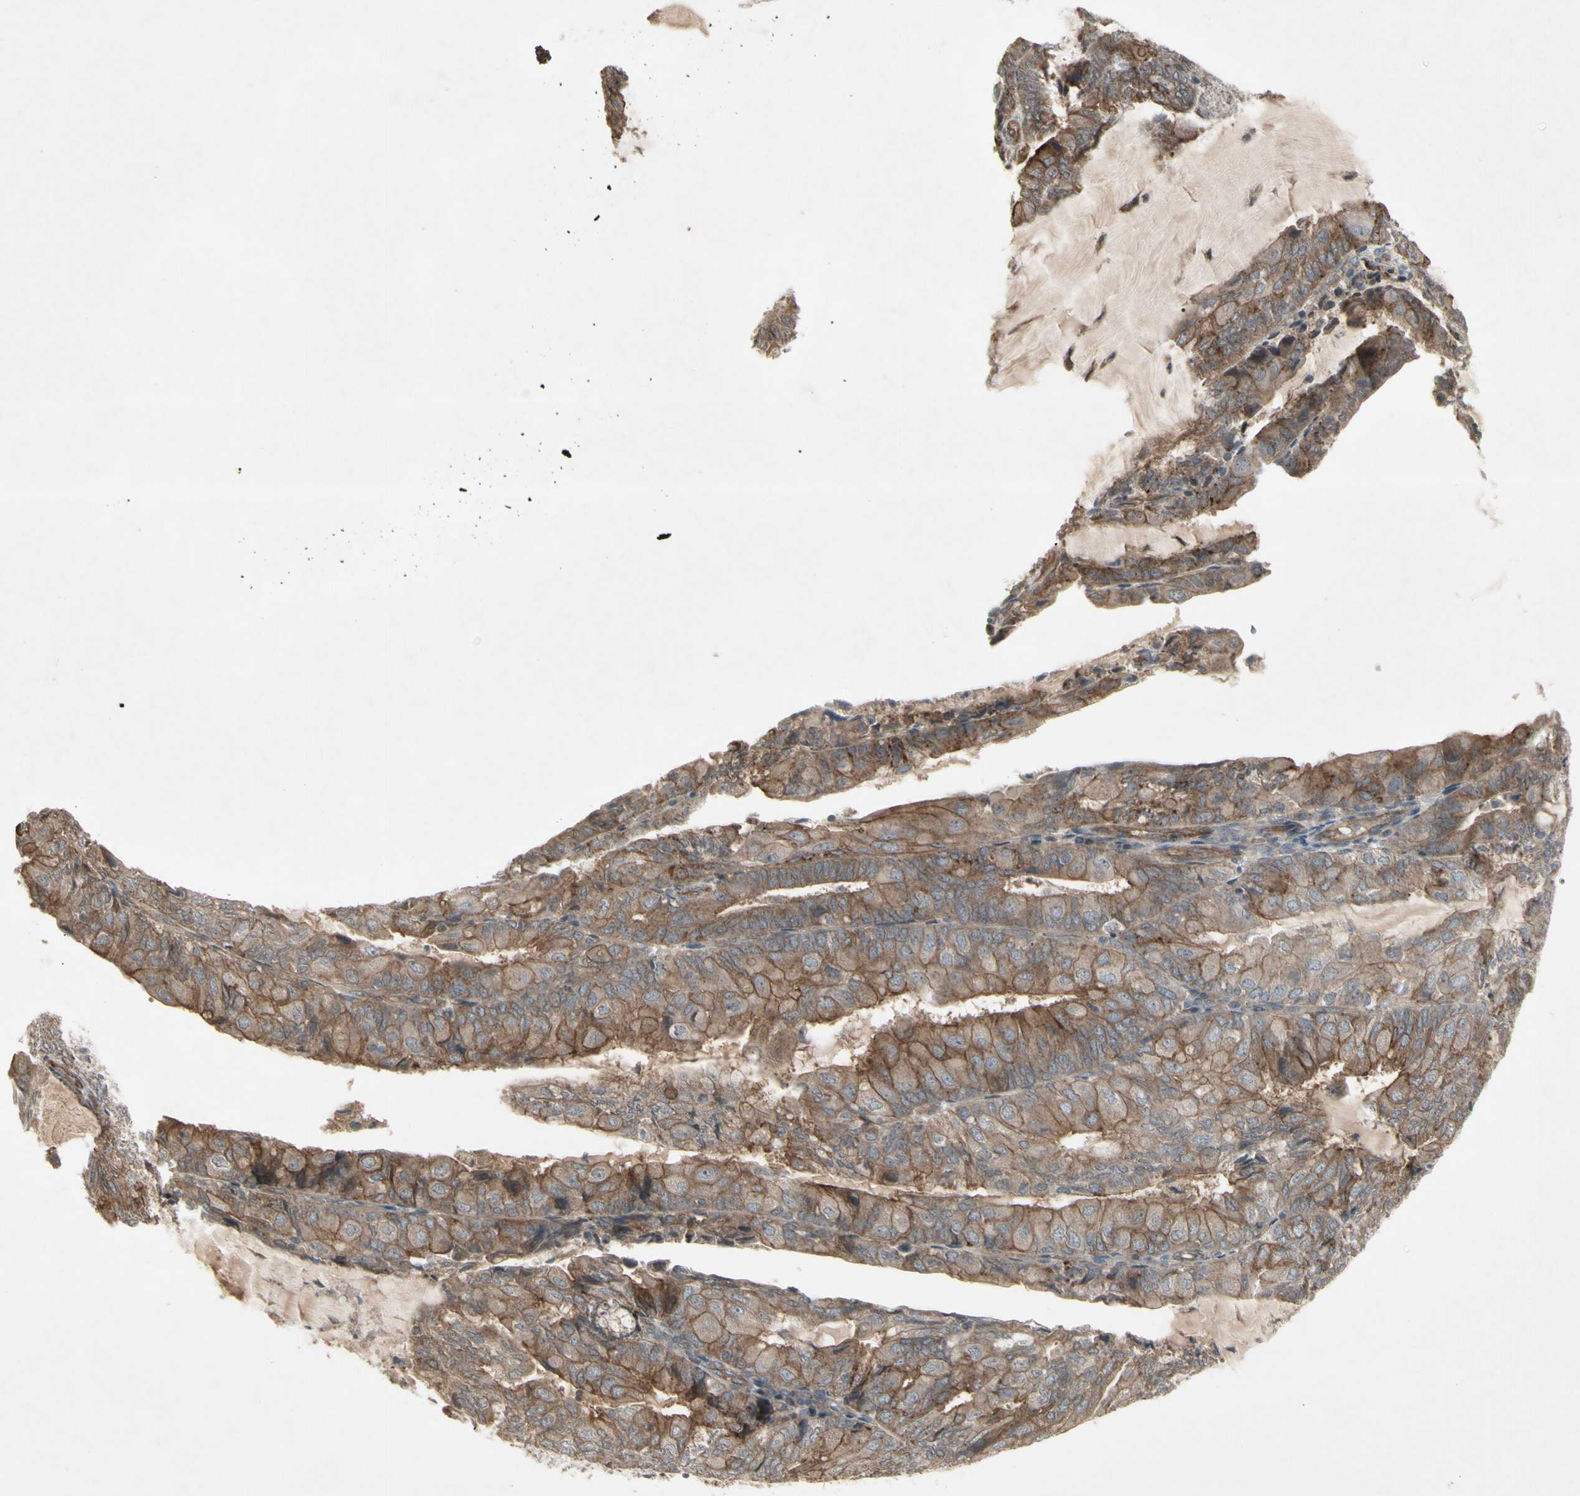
{"staining": {"intensity": "moderate", "quantity": "25%-75%", "location": "cytoplasmic/membranous"}, "tissue": "endometrial cancer", "cell_type": "Tumor cells", "image_type": "cancer", "snomed": [{"axis": "morphology", "description": "Adenocarcinoma, NOS"}, {"axis": "topography", "description": "Endometrium"}], "caption": "Adenocarcinoma (endometrial) stained for a protein shows moderate cytoplasmic/membranous positivity in tumor cells.", "gene": "JAG1", "patient": {"sex": "female", "age": 81}}